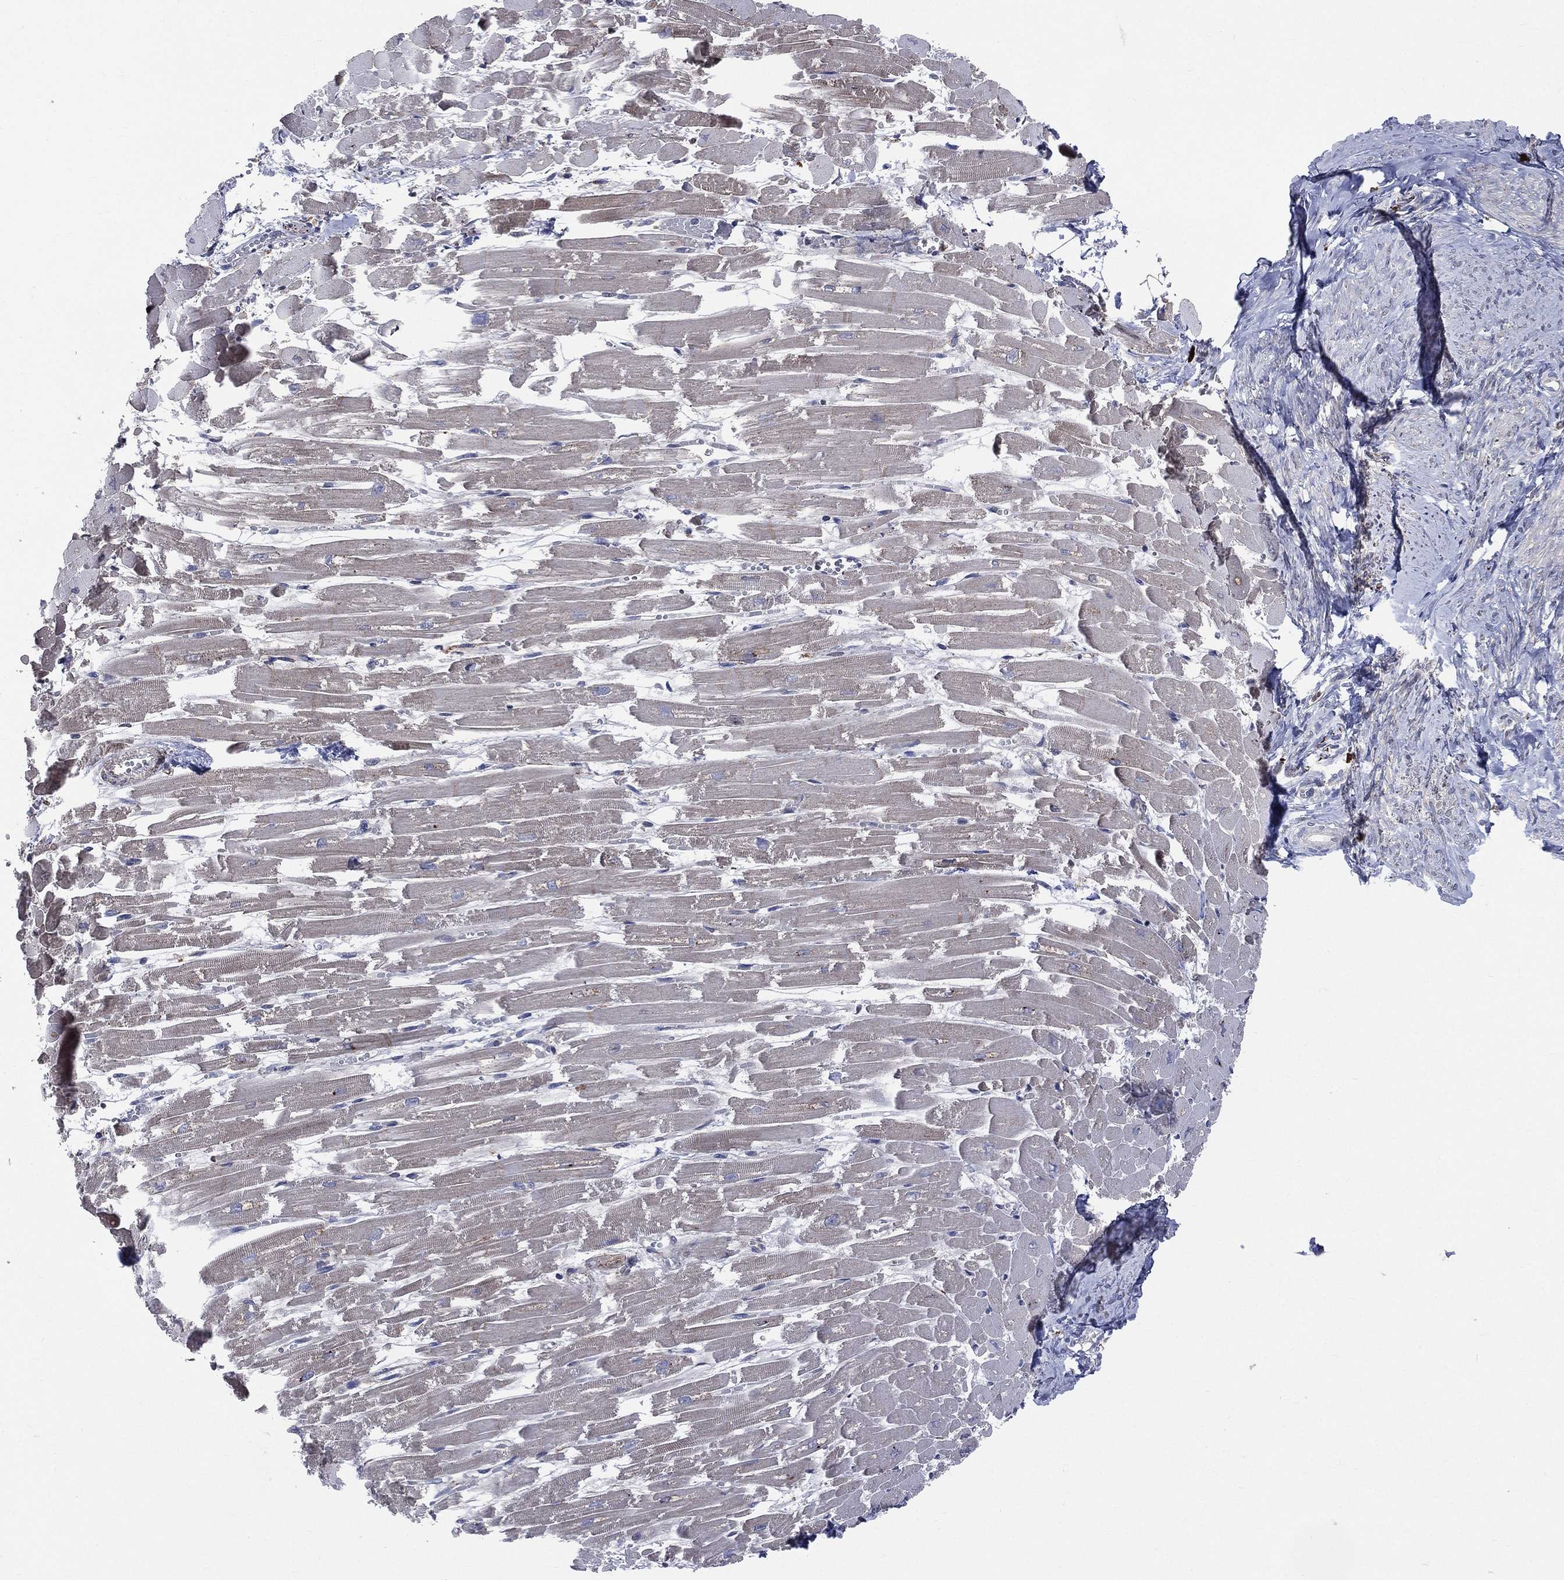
{"staining": {"intensity": "negative", "quantity": "none", "location": "none"}, "tissue": "heart muscle", "cell_type": "Cardiomyocytes", "image_type": "normal", "snomed": [{"axis": "morphology", "description": "Normal tissue, NOS"}, {"axis": "topography", "description": "Heart"}], "caption": "This is a histopathology image of IHC staining of normal heart muscle, which shows no positivity in cardiomyocytes. (Stains: DAB (3,3'-diaminobenzidine) IHC with hematoxylin counter stain, Microscopy: brightfield microscopy at high magnification).", "gene": "CCDC159", "patient": {"sex": "female", "age": 52}}